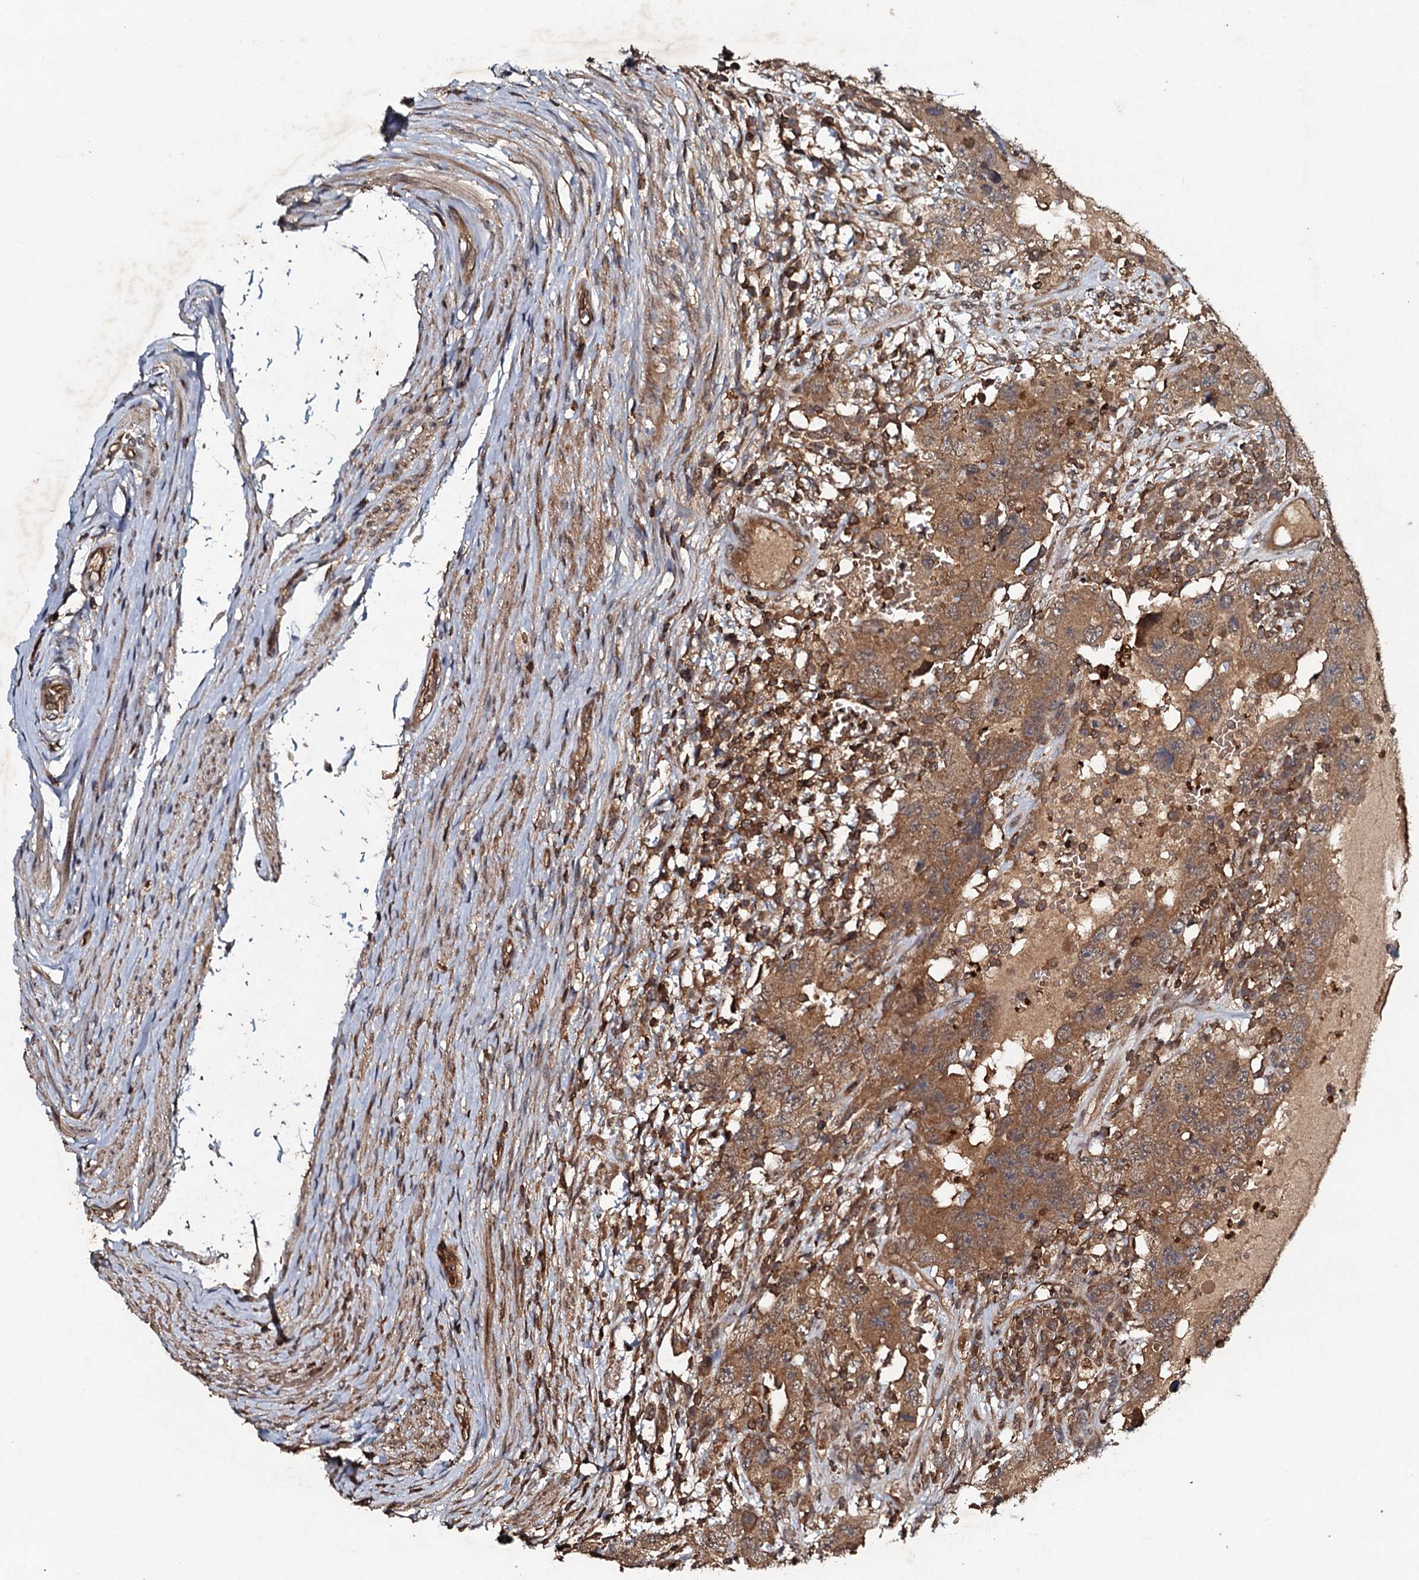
{"staining": {"intensity": "moderate", "quantity": ">75%", "location": "cytoplasmic/membranous"}, "tissue": "testis cancer", "cell_type": "Tumor cells", "image_type": "cancer", "snomed": [{"axis": "morphology", "description": "Carcinoma, Embryonal, NOS"}, {"axis": "topography", "description": "Testis"}], "caption": "A histopathology image showing moderate cytoplasmic/membranous positivity in approximately >75% of tumor cells in embryonal carcinoma (testis), as visualized by brown immunohistochemical staining.", "gene": "ADGRG3", "patient": {"sex": "male", "age": 26}}